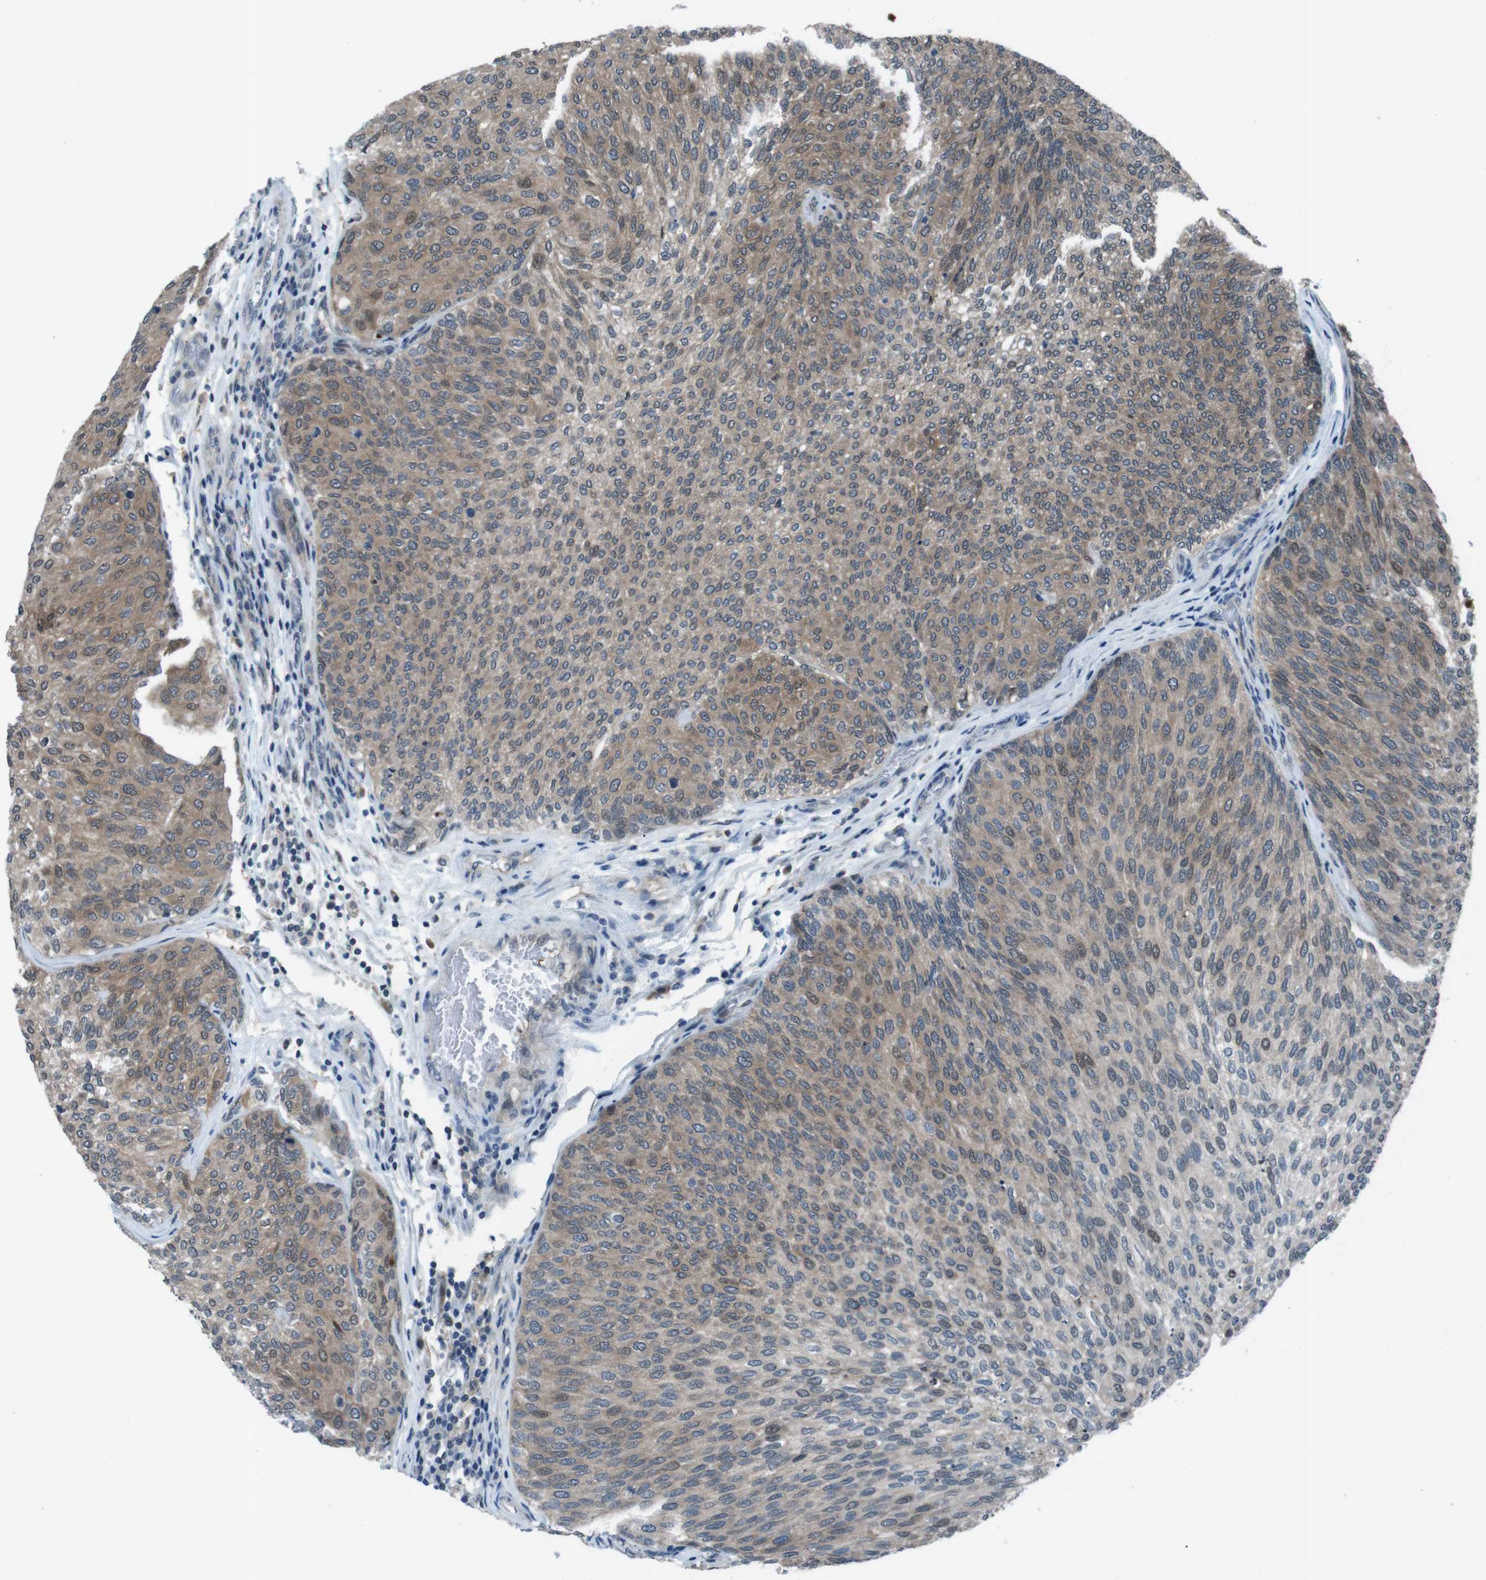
{"staining": {"intensity": "moderate", "quantity": ">75%", "location": "cytoplasmic/membranous"}, "tissue": "urothelial cancer", "cell_type": "Tumor cells", "image_type": "cancer", "snomed": [{"axis": "morphology", "description": "Urothelial carcinoma, Low grade"}, {"axis": "topography", "description": "Urinary bladder"}], "caption": "Human urothelial cancer stained with a protein marker displays moderate staining in tumor cells.", "gene": "LRP5", "patient": {"sex": "female", "age": 79}}